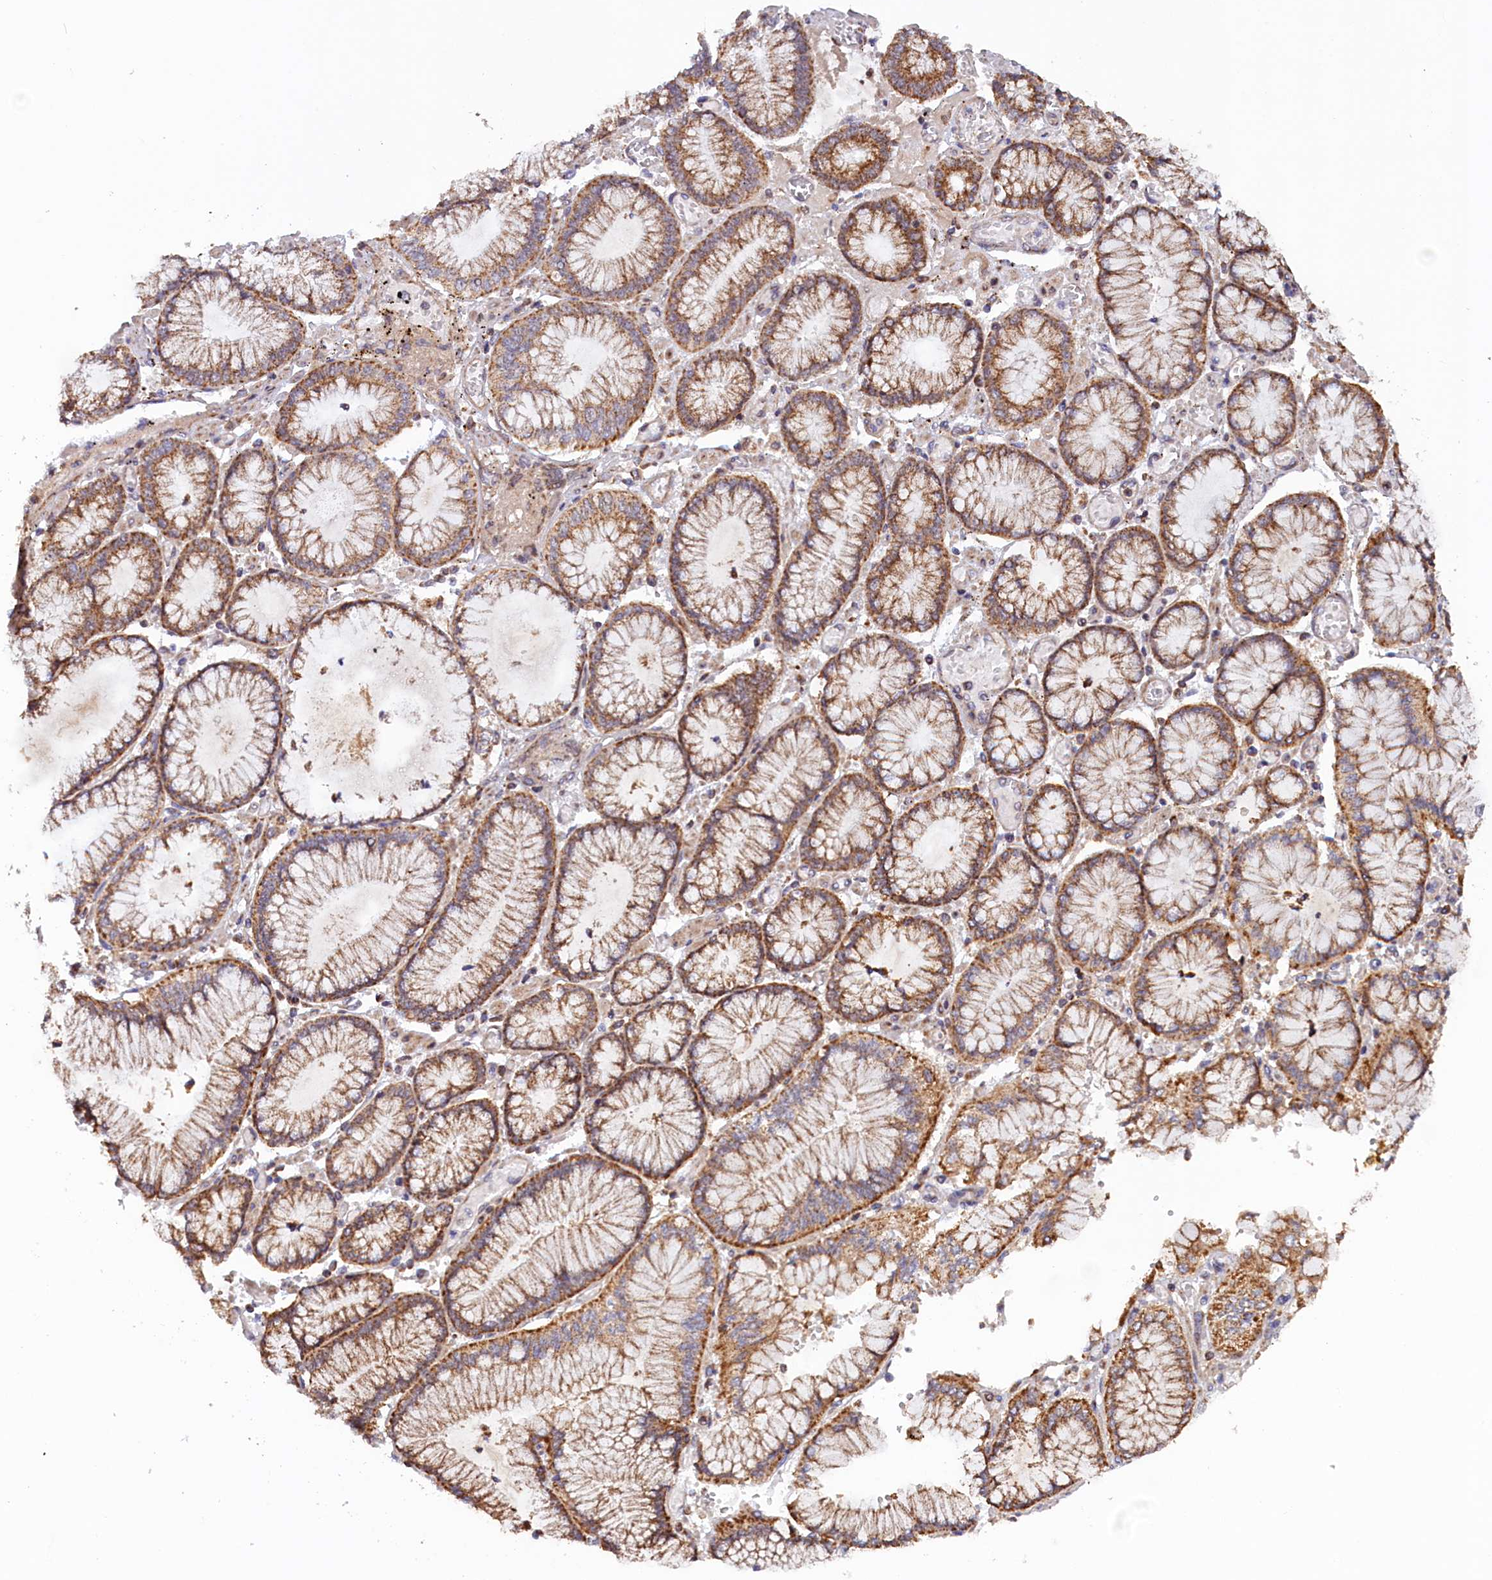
{"staining": {"intensity": "moderate", "quantity": ">75%", "location": "cytoplasmic/membranous"}, "tissue": "stomach cancer", "cell_type": "Tumor cells", "image_type": "cancer", "snomed": [{"axis": "morphology", "description": "Adenocarcinoma, NOS"}, {"axis": "topography", "description": "Stomach"}], "caption": "Immunohistochemistry photomicrograph of stomach cancer (adenocarcinoma) stained for a protein (brown), which demonstrates medium levels of moderate cytoplasmic/membranous positivity in about >75% of tumor cells.", "gene": "DUS3L", "patient": {"sex": "male", "age": 76}}